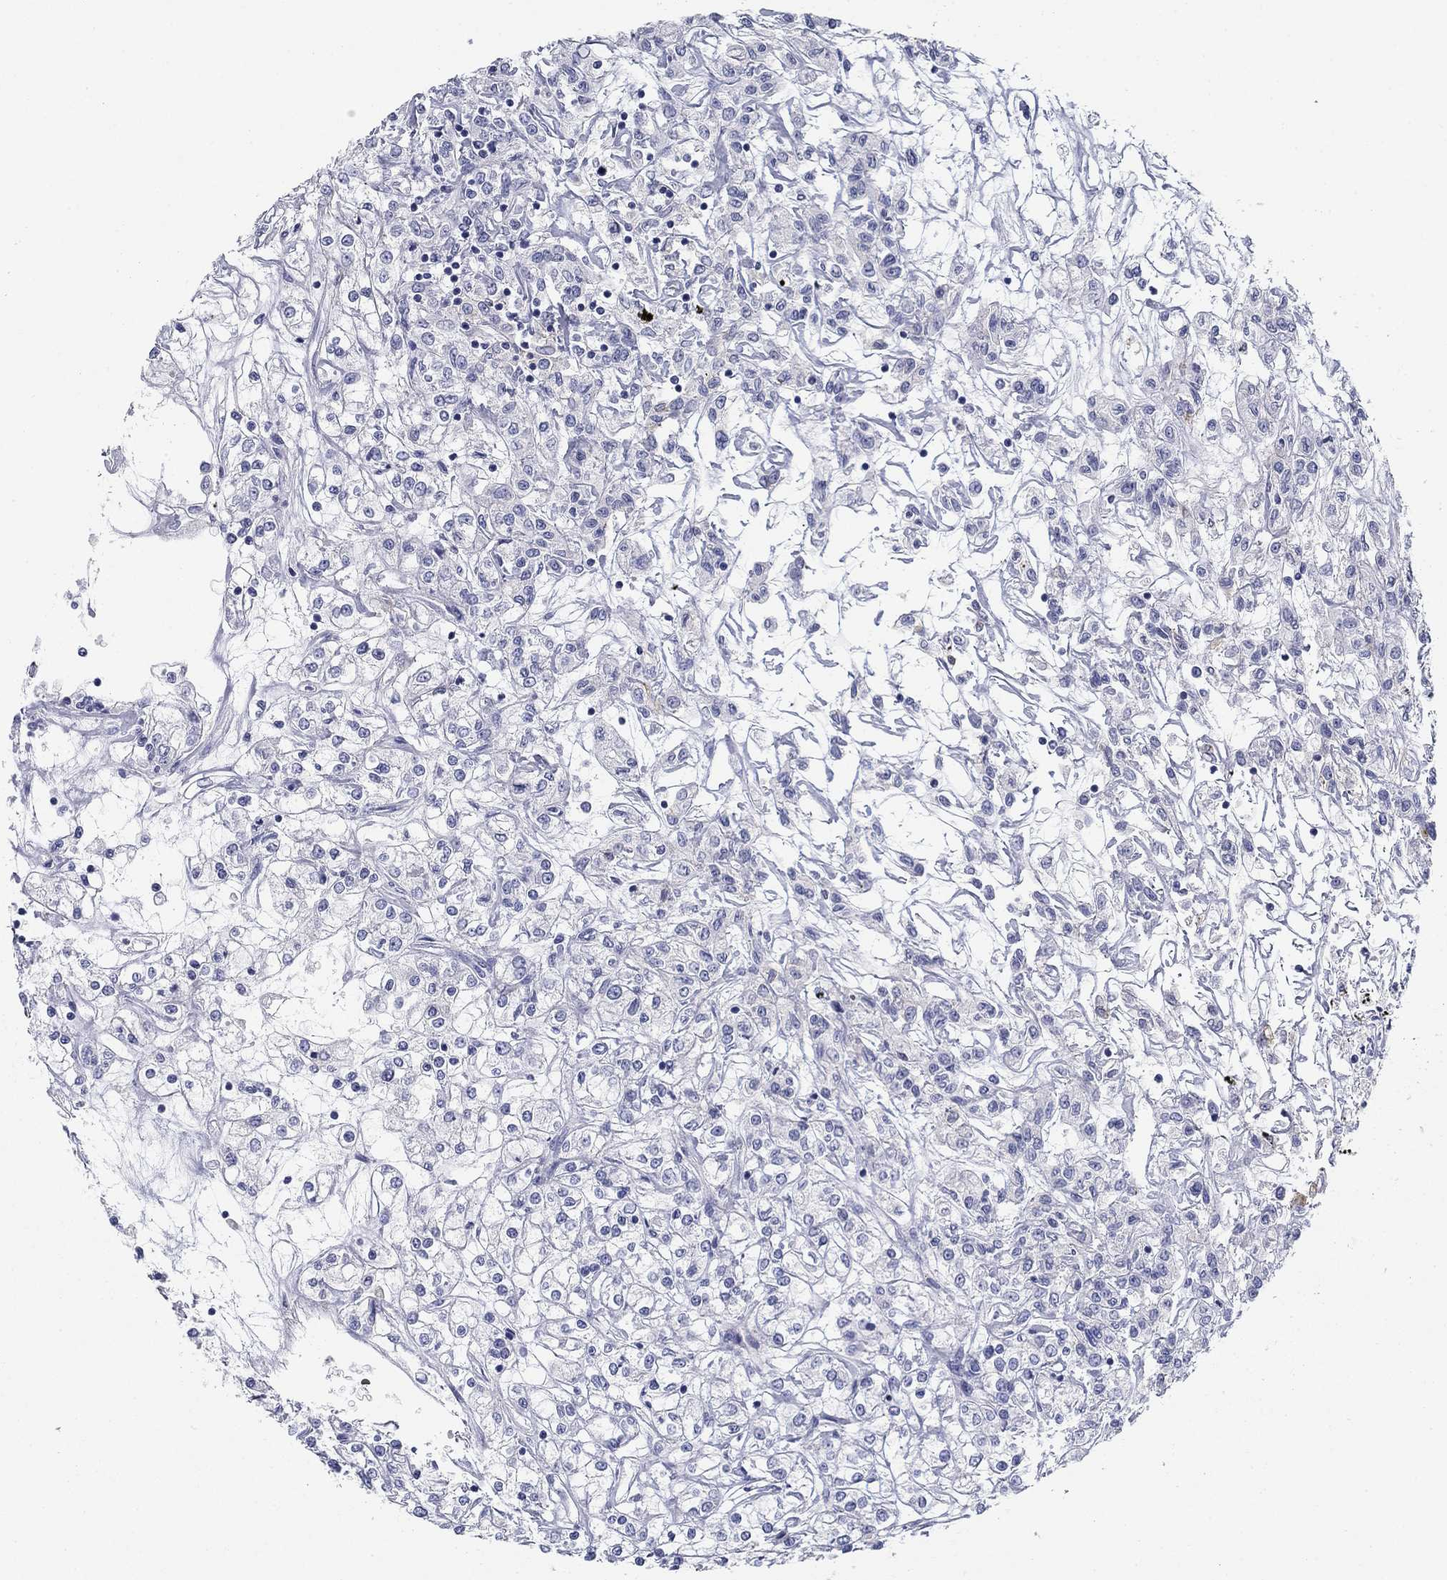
{"staining": {"intensity": "negative", "quantity": "none", "location": "none"}, "tissue": "renal cancer", "cell_type": "Tumor cells", "image_type": "cancer", "snomed": [{"axis": "morphology", "description": "Adenocarcinoma, NOS"}, {"axis": "topography", "description": "Kidney"}], "caption": "Renal cancer was stained to show a protein in brown. There is no significant staining in tumor cells.", "gene": "GPC1", "patient": {"sex": "female", "age": 59}}